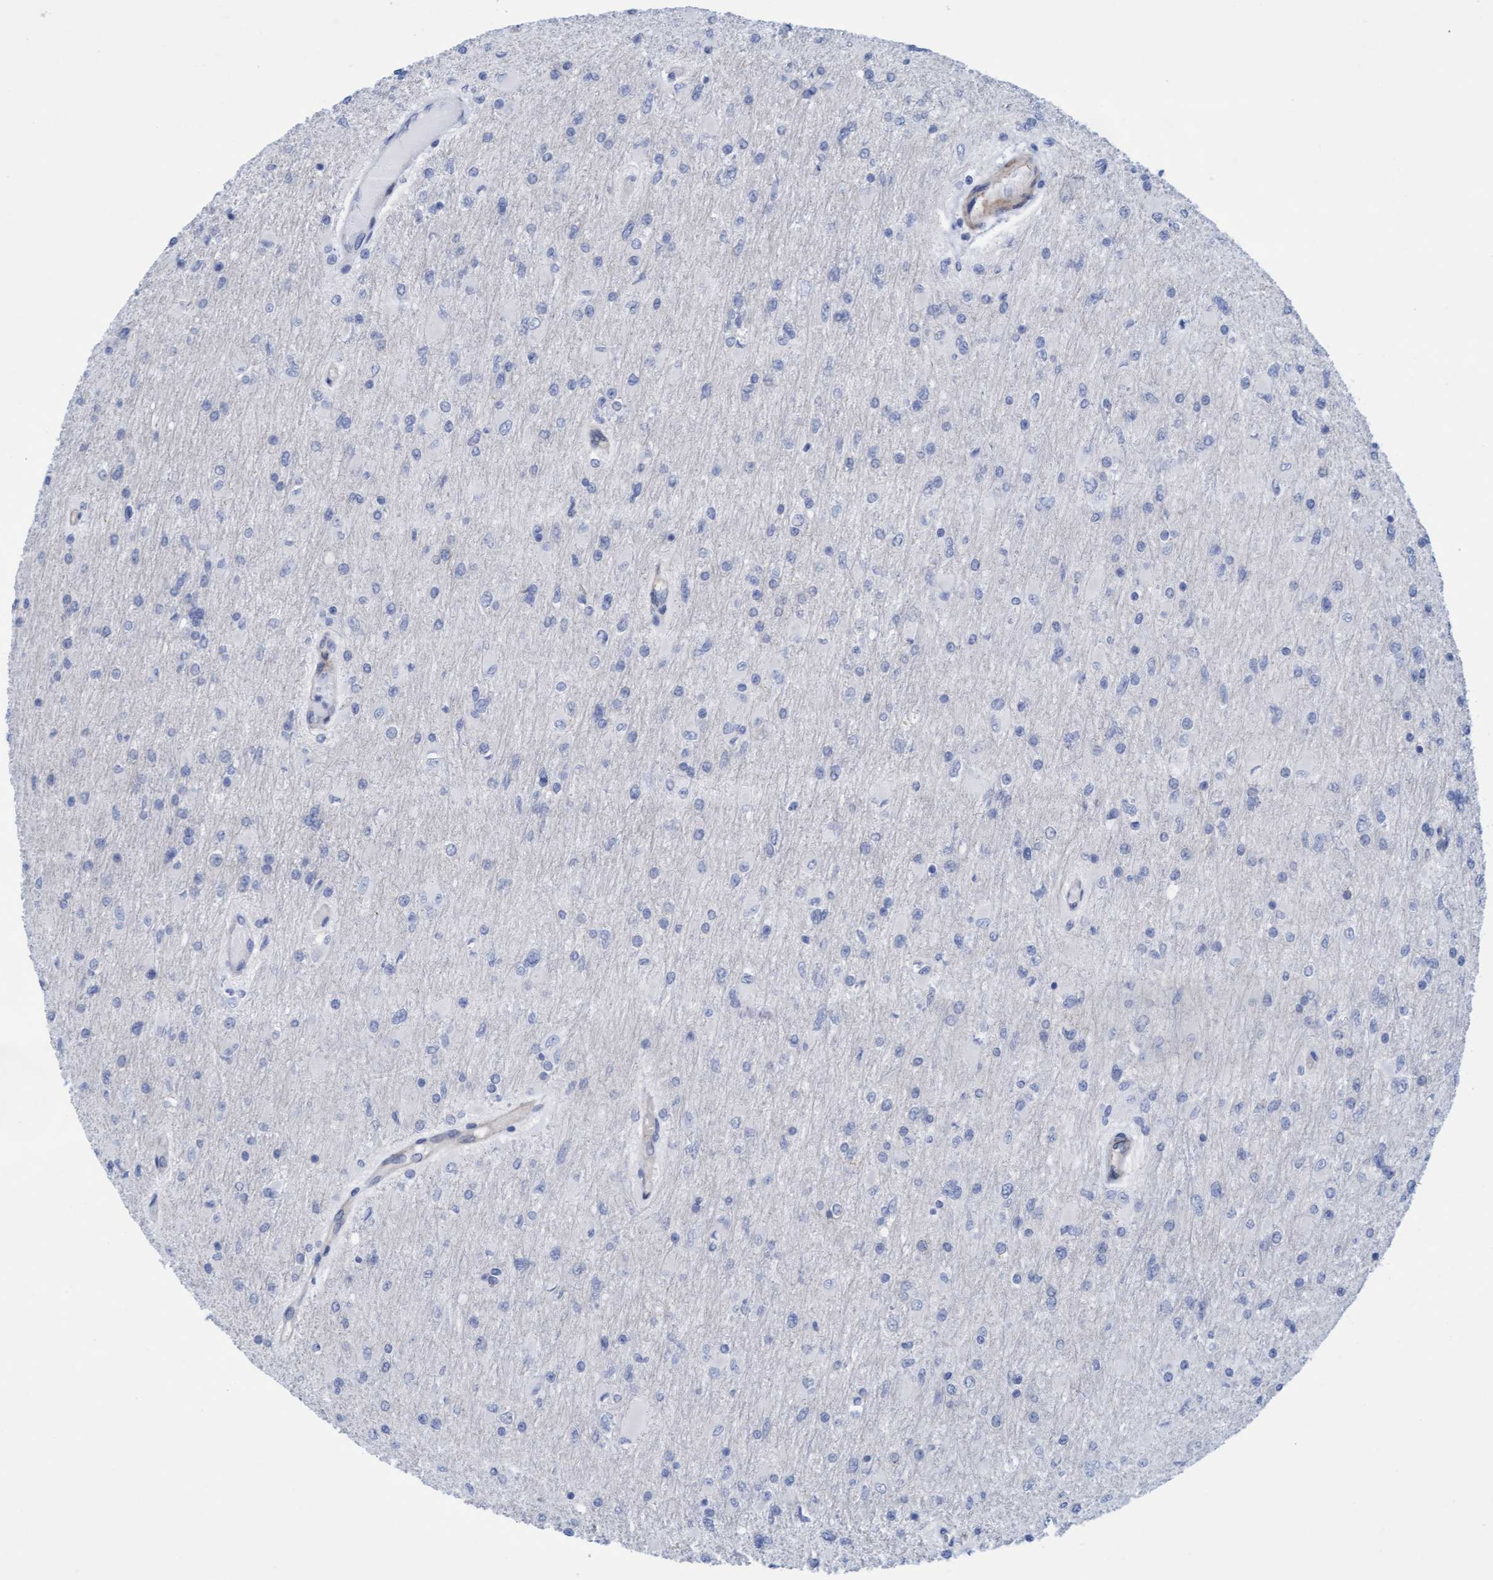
{"staining": {"intensity": "negative", "quantity": "none", "location": "none"}, "tissue": "glioma", "cell_type": "Tumor cells", "image_type": "cancer", "snomed": [{"axis": "morphology", "description": "Glioma, malignant, High grade"}, {"axis": "topography", "description": "Cerebral cortex"}], "caption": "Malignant high-grade glioma stained for a protein using IHC demonstrates no positivity tumor cells.", "gene": "MTFR1", "patient": {"sex": "female", "age": 36}}